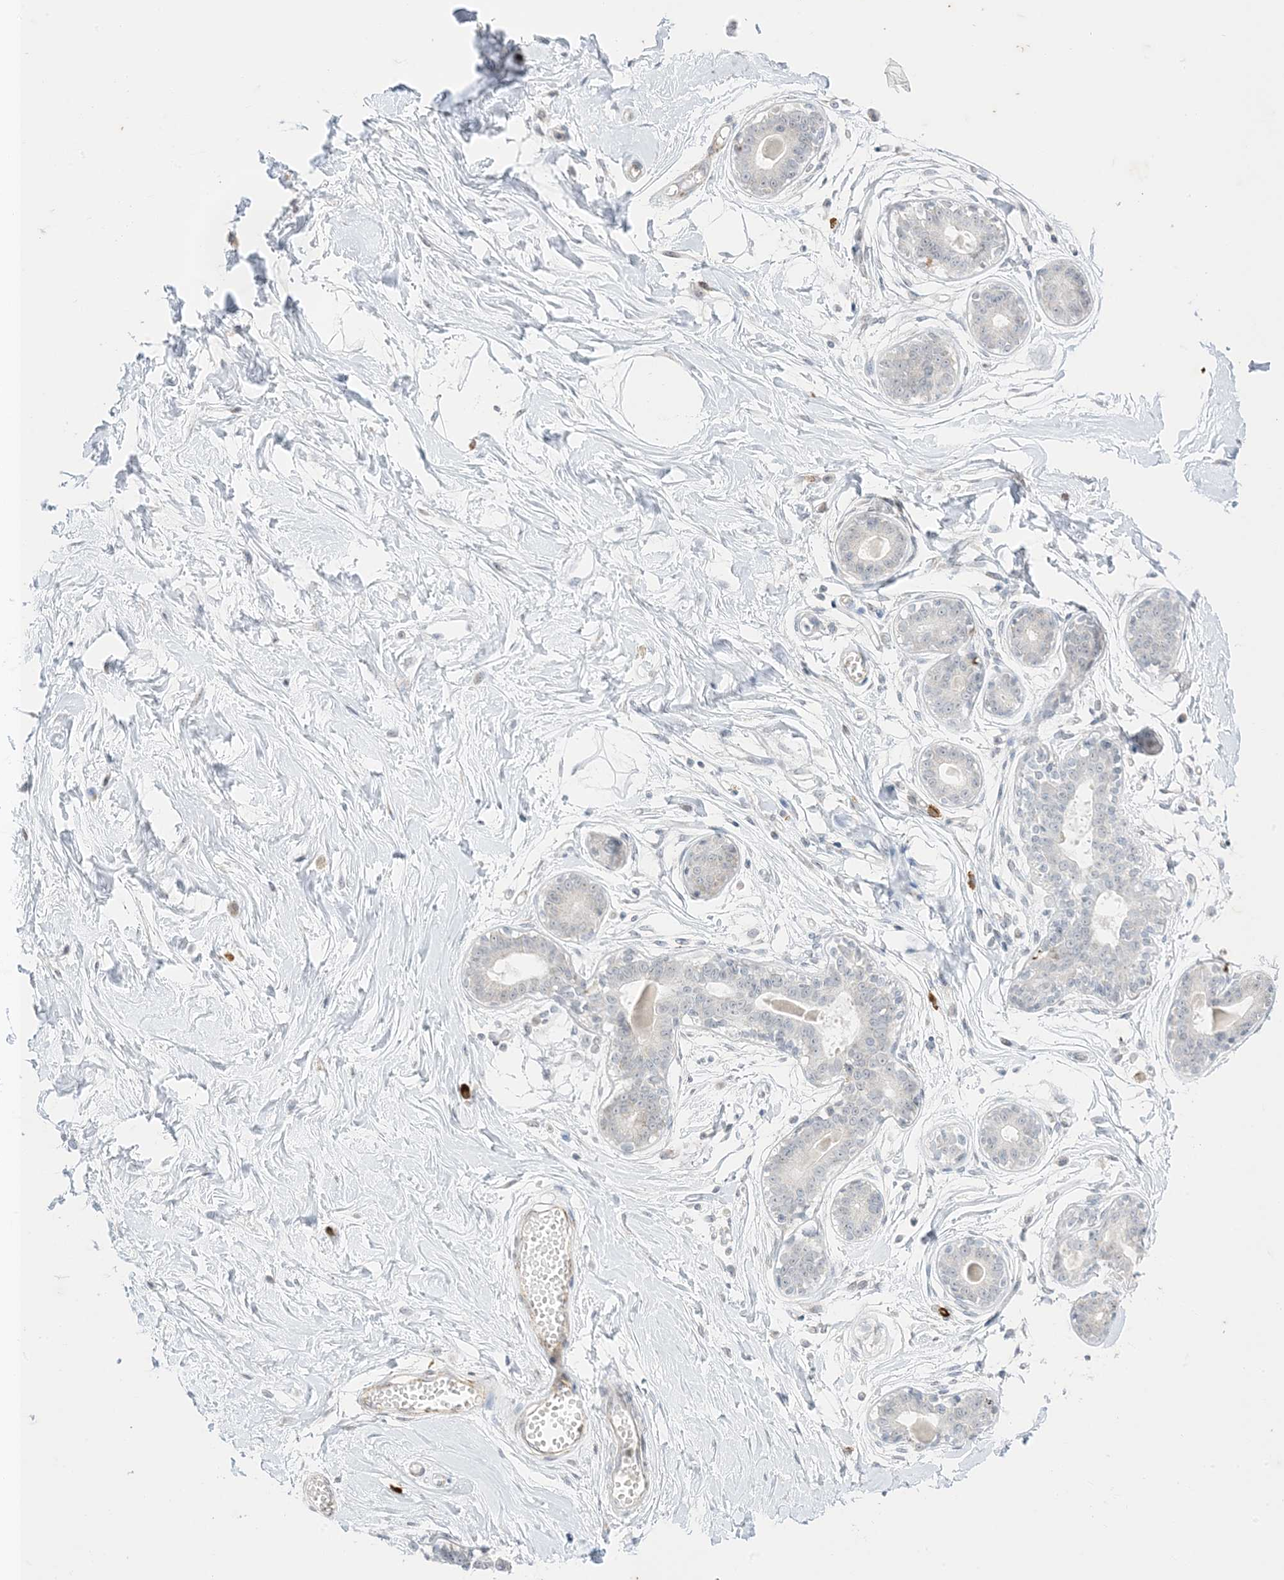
{"staining": {"intensity": "negative", "quantity": "none", "location": "none"}, "tissue": "breast", "cell_type": "Adipocytes", "image_type": "normal", "snomed": [{"axis": "morphology", "description": "Normal tissue, NOS"}, {"axis": "topography", "description": "Breast"}], "caption": "Immunohistochemistry image of unremarkable breast: breast stained with DAB displays no significant protein staining in adipocytes.", "gene": "RAC1", "patient": {"sex": "female", "age": 45}}